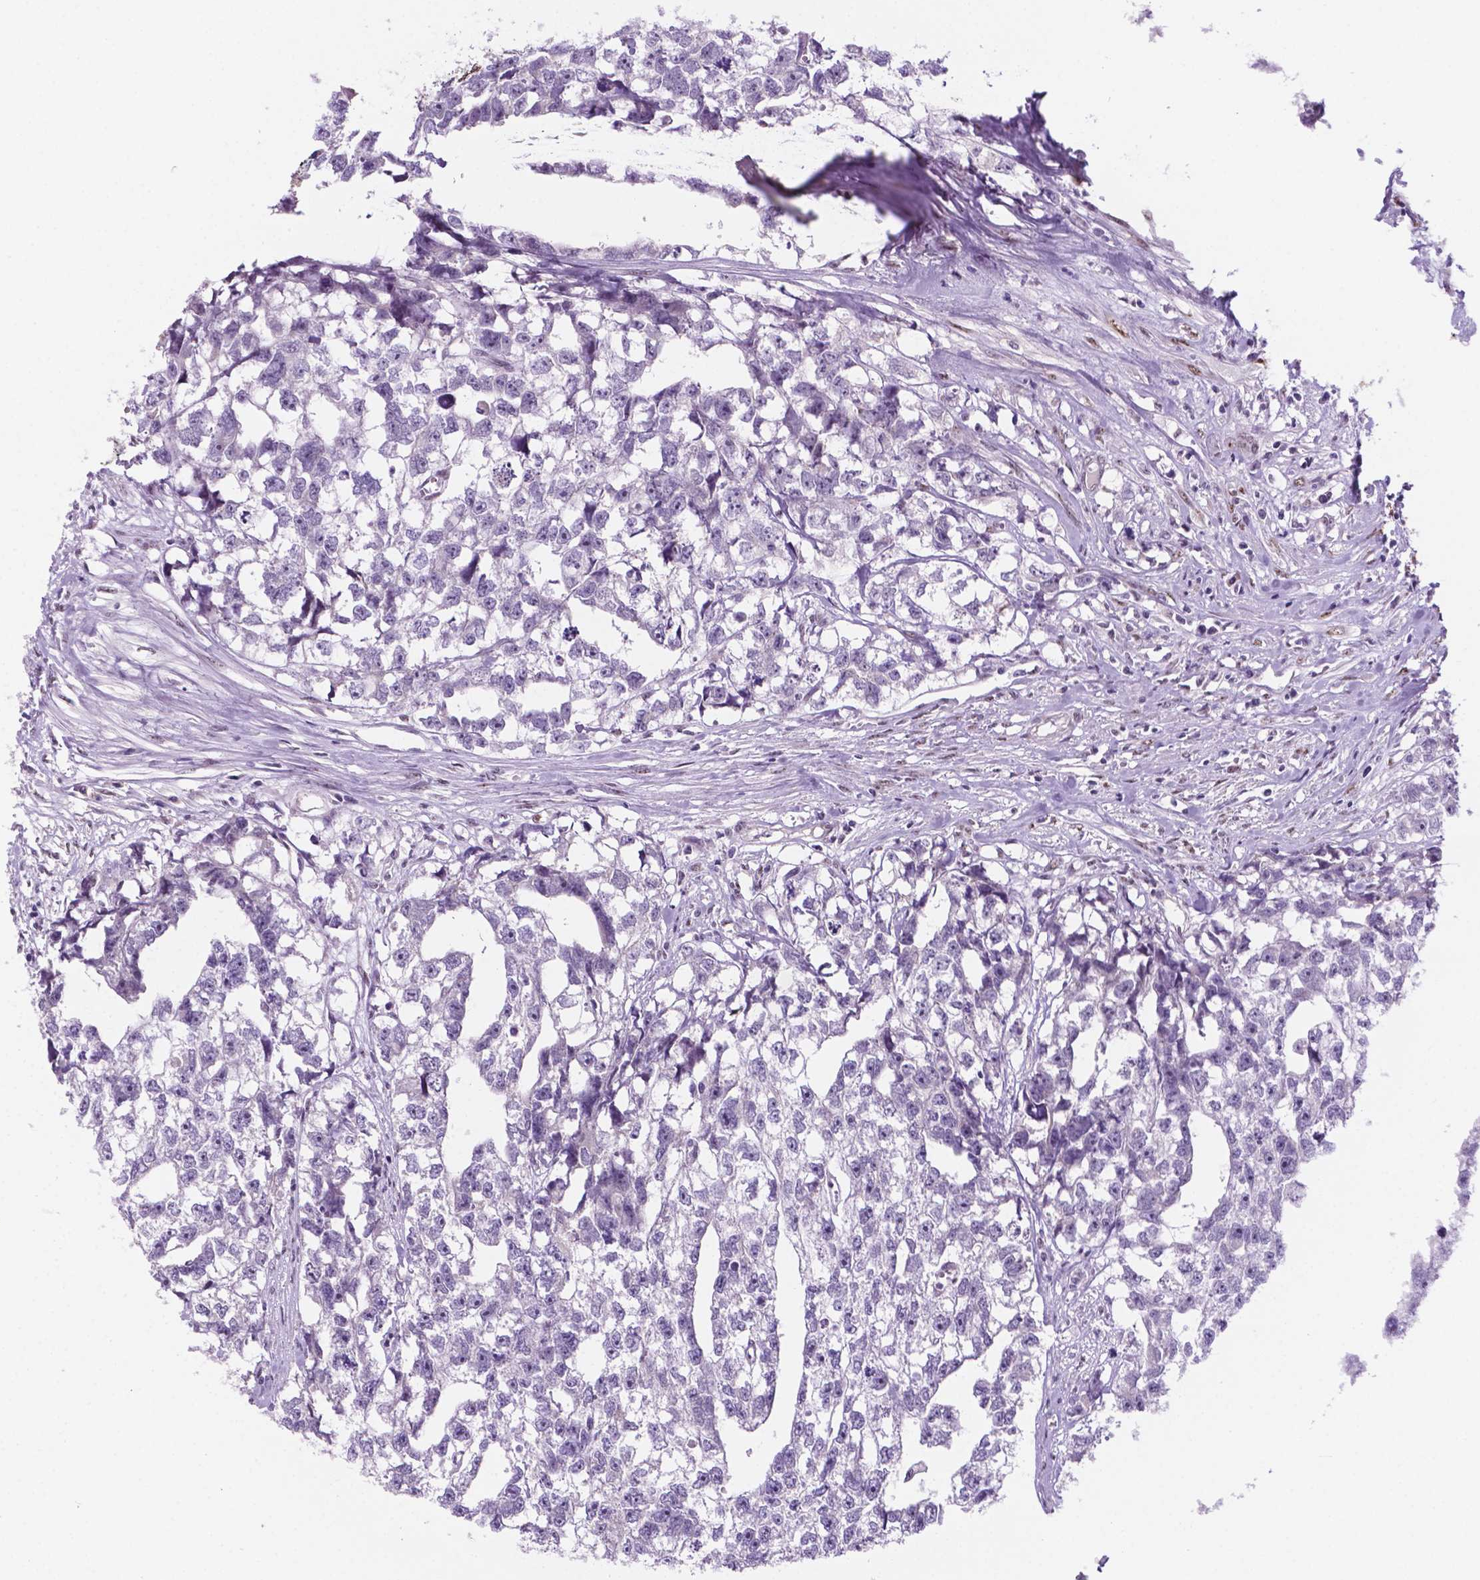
{"staining": {"intensity": "negative", "quantity": "none", "location": "none"}, "tissue": "testis cancer", "cell_type": "Tumor cells", "image_type": "cancer", "snomed": [{"axis": "morphology", "description": "Carcinoma, Embryonal, NOS"}, {"axis": "morphology", "description": "Teratoma, malignant, NOS"}, {"axis": "topography", "description": "Testis"}], "caption": "Micrograph shows no protein expression in tumor cells of testis cancer tissue.", "gene": "C18orf21", "patient": {"sex": "male", "age": 44}}